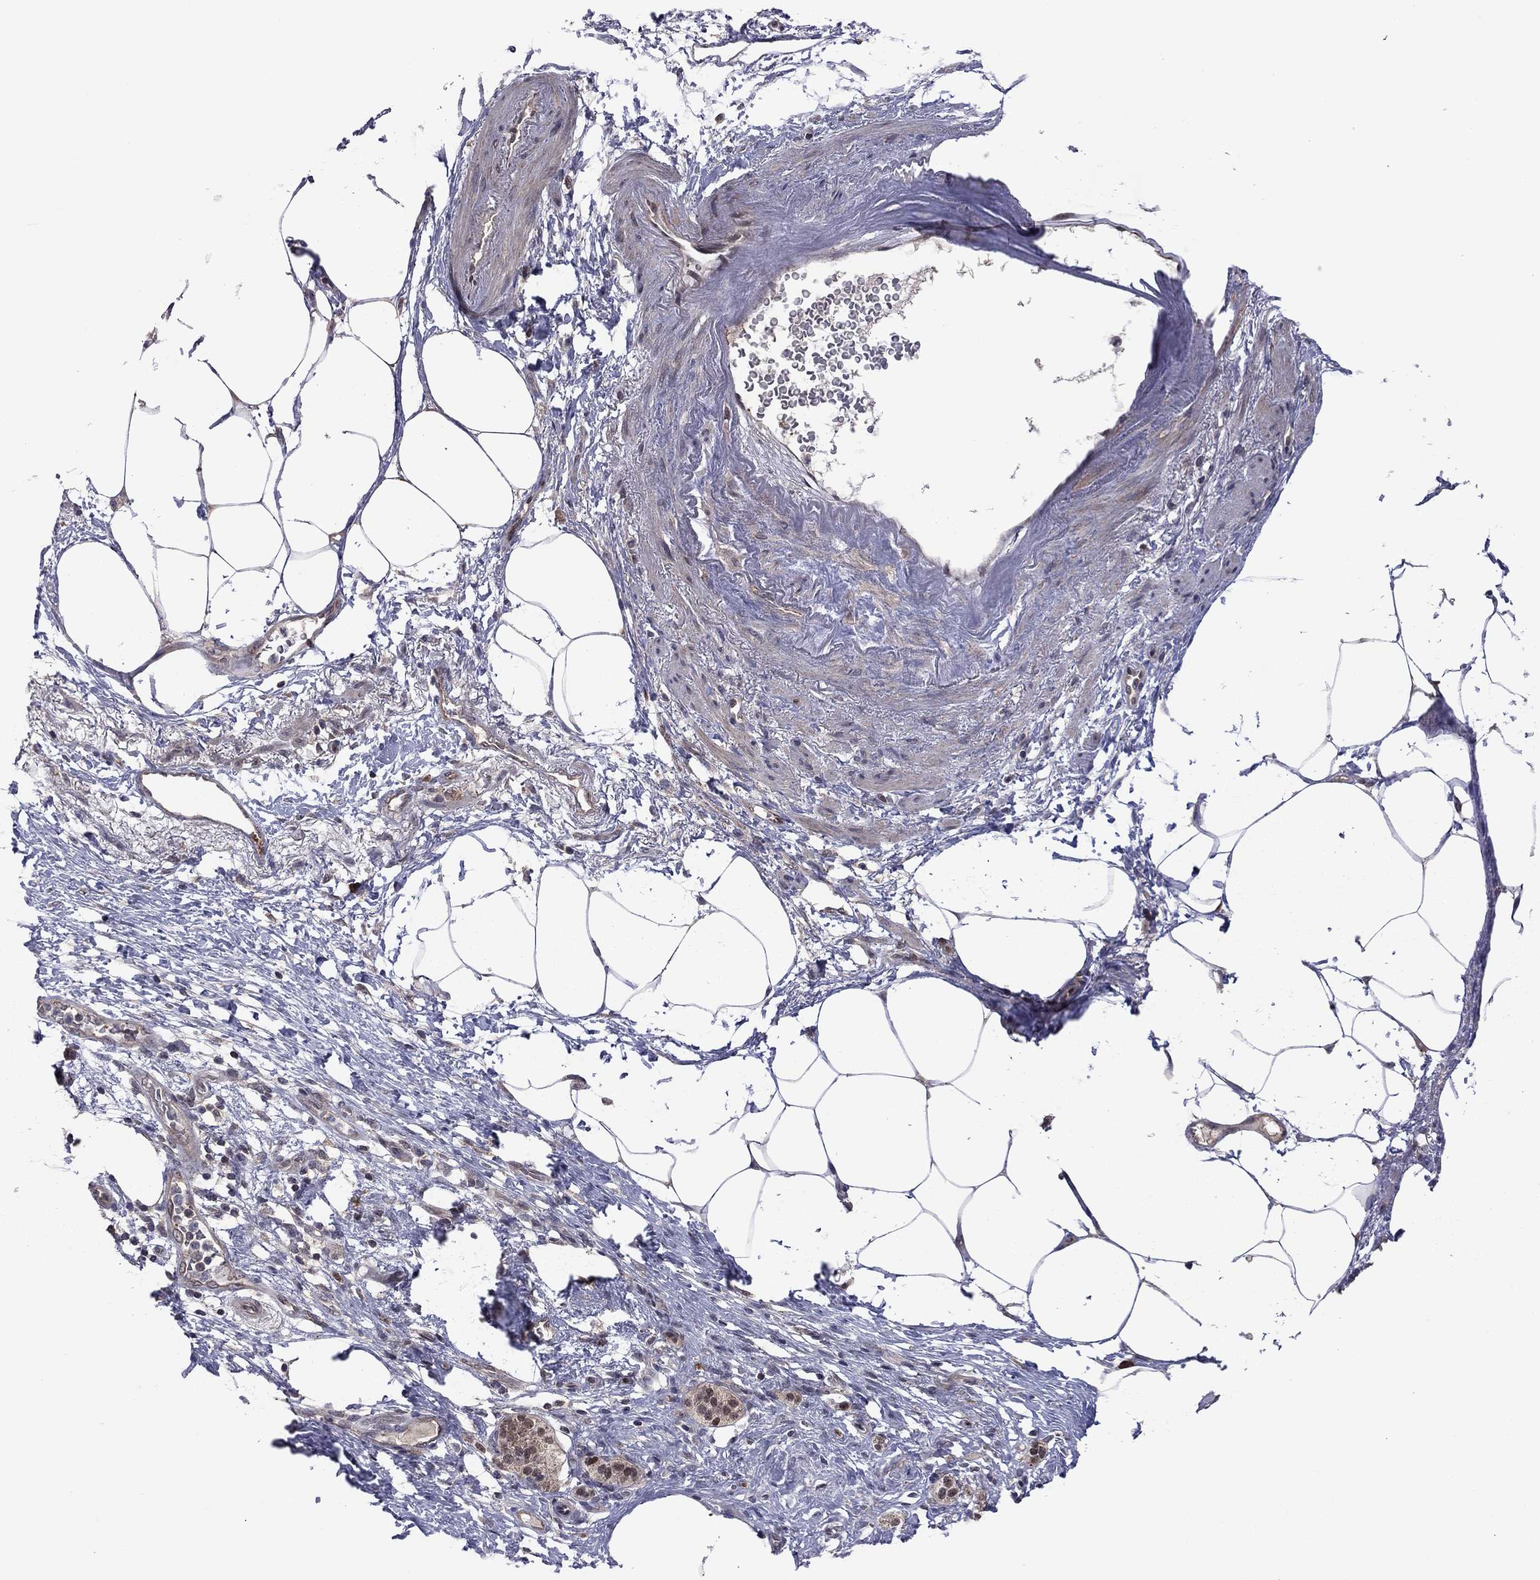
{"staining": {"intensity": "moderate", "quantity": "25%-75%", "location": "cytoplasmic/membranous,nuclear"}, "tissue": "pancreatic cancer", "cell_type": "Tumor cells", "image_type": "cancer", "snomed": [{"axis": "morphology", "description": "Adenocarcinoma, NOS"}, {"axis": "topography", "description": "Pancreas"}], "caption": "IHC (DAB) staining of pancreatic cancer displays moderate cytoplasmic/membranous and nuclear protein expression in about 25%-75% of tumor cells.", "gene": "GPAA1", "patient": {"sex": "female", "age": 72}}